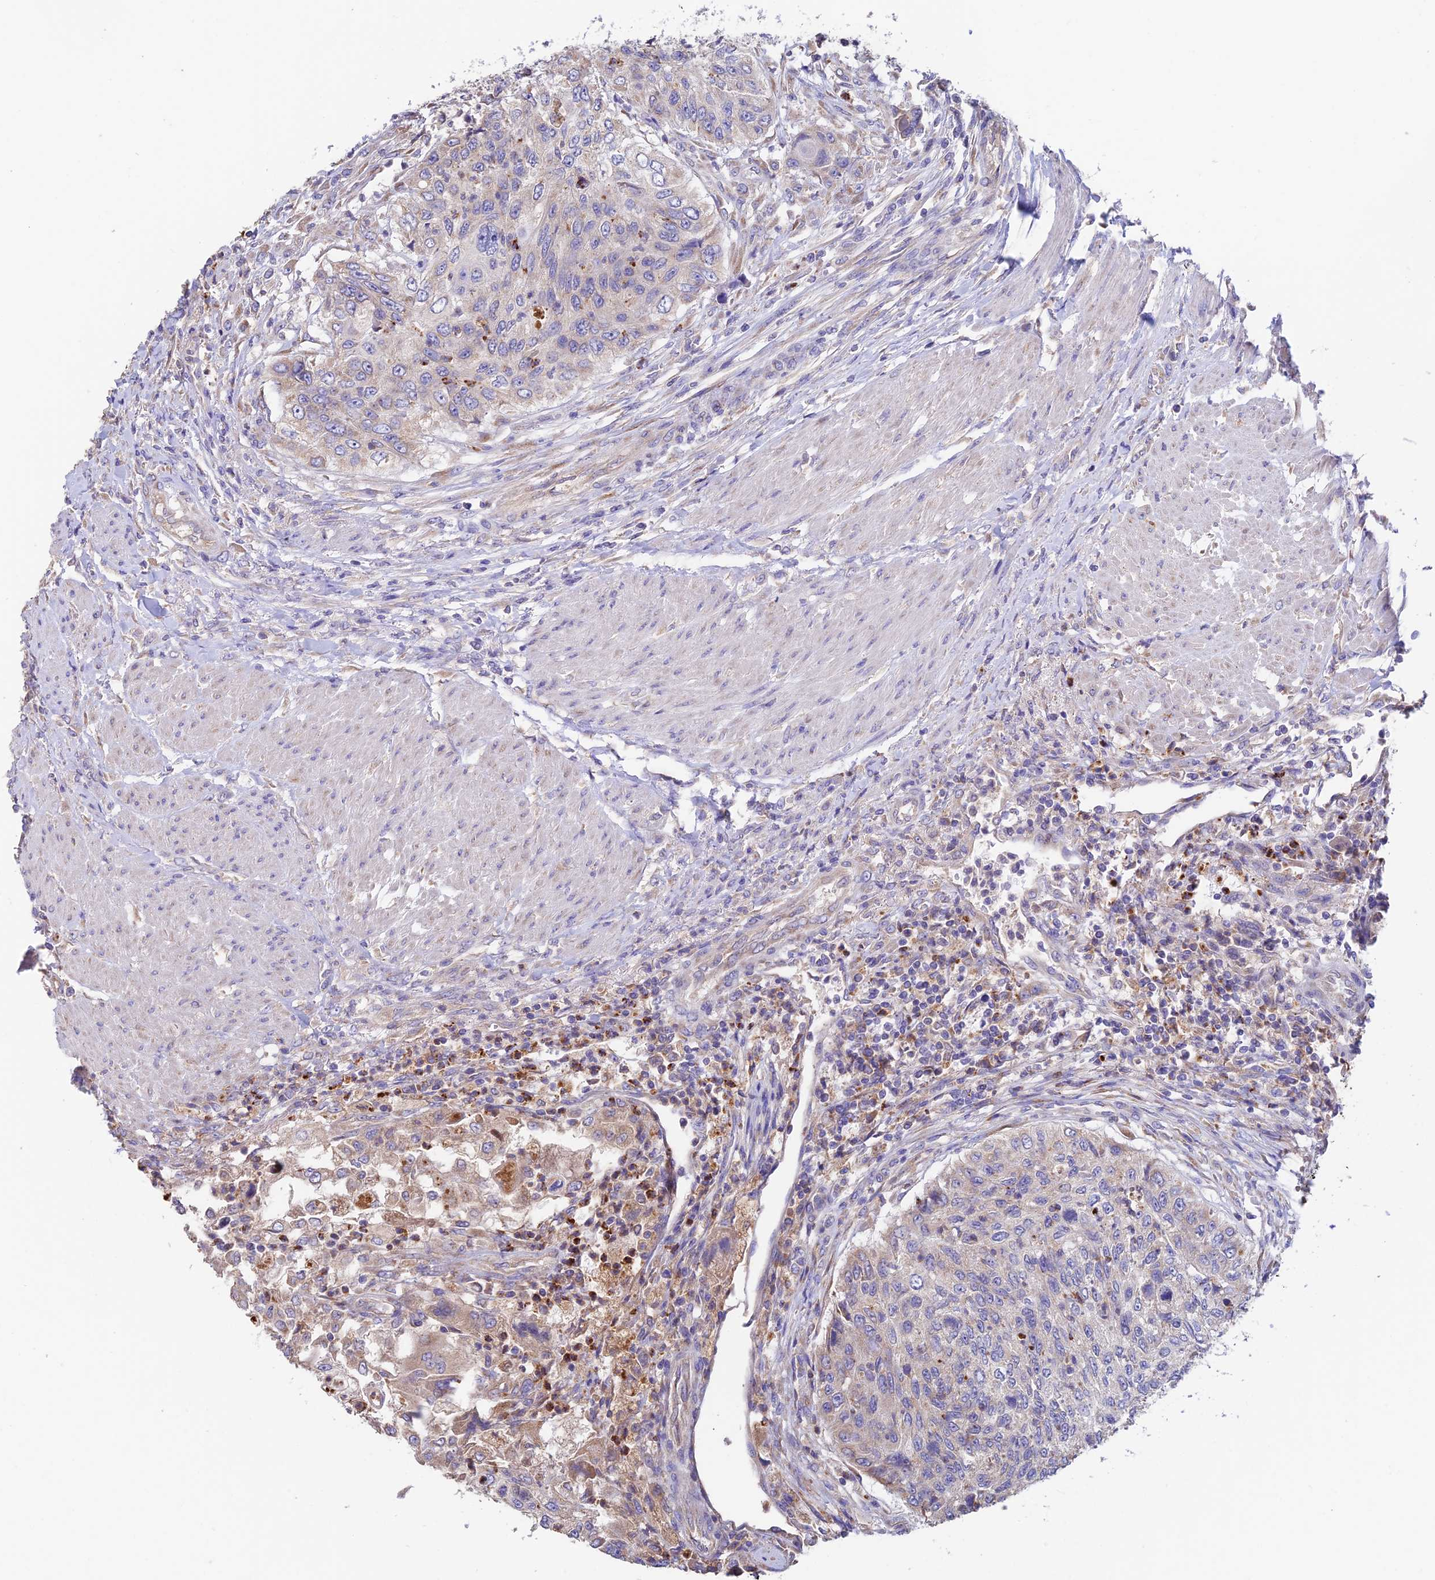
{"staining": {"intensity": "weak", "quantity": "<25%", "location": "cytoplasmic/membranous"}, "tissue": "urothelial cancer", "cell_type": "Tumor cells", "image_type": "cancer", "snomed": [{"axis": "morphology", "description": "Urothelial carcinoma, High grade"}, {"axis": "topography", "description": "Urinary bladder"}], "caption": "Immunohistochemistry photomicrograph of high-grade urothelial carcinoma stained for a protein (brown), which demonstrates no positivity in tumor cells.", "gene": "EMC3", "patient": {"sex": "female", "age": 60}}